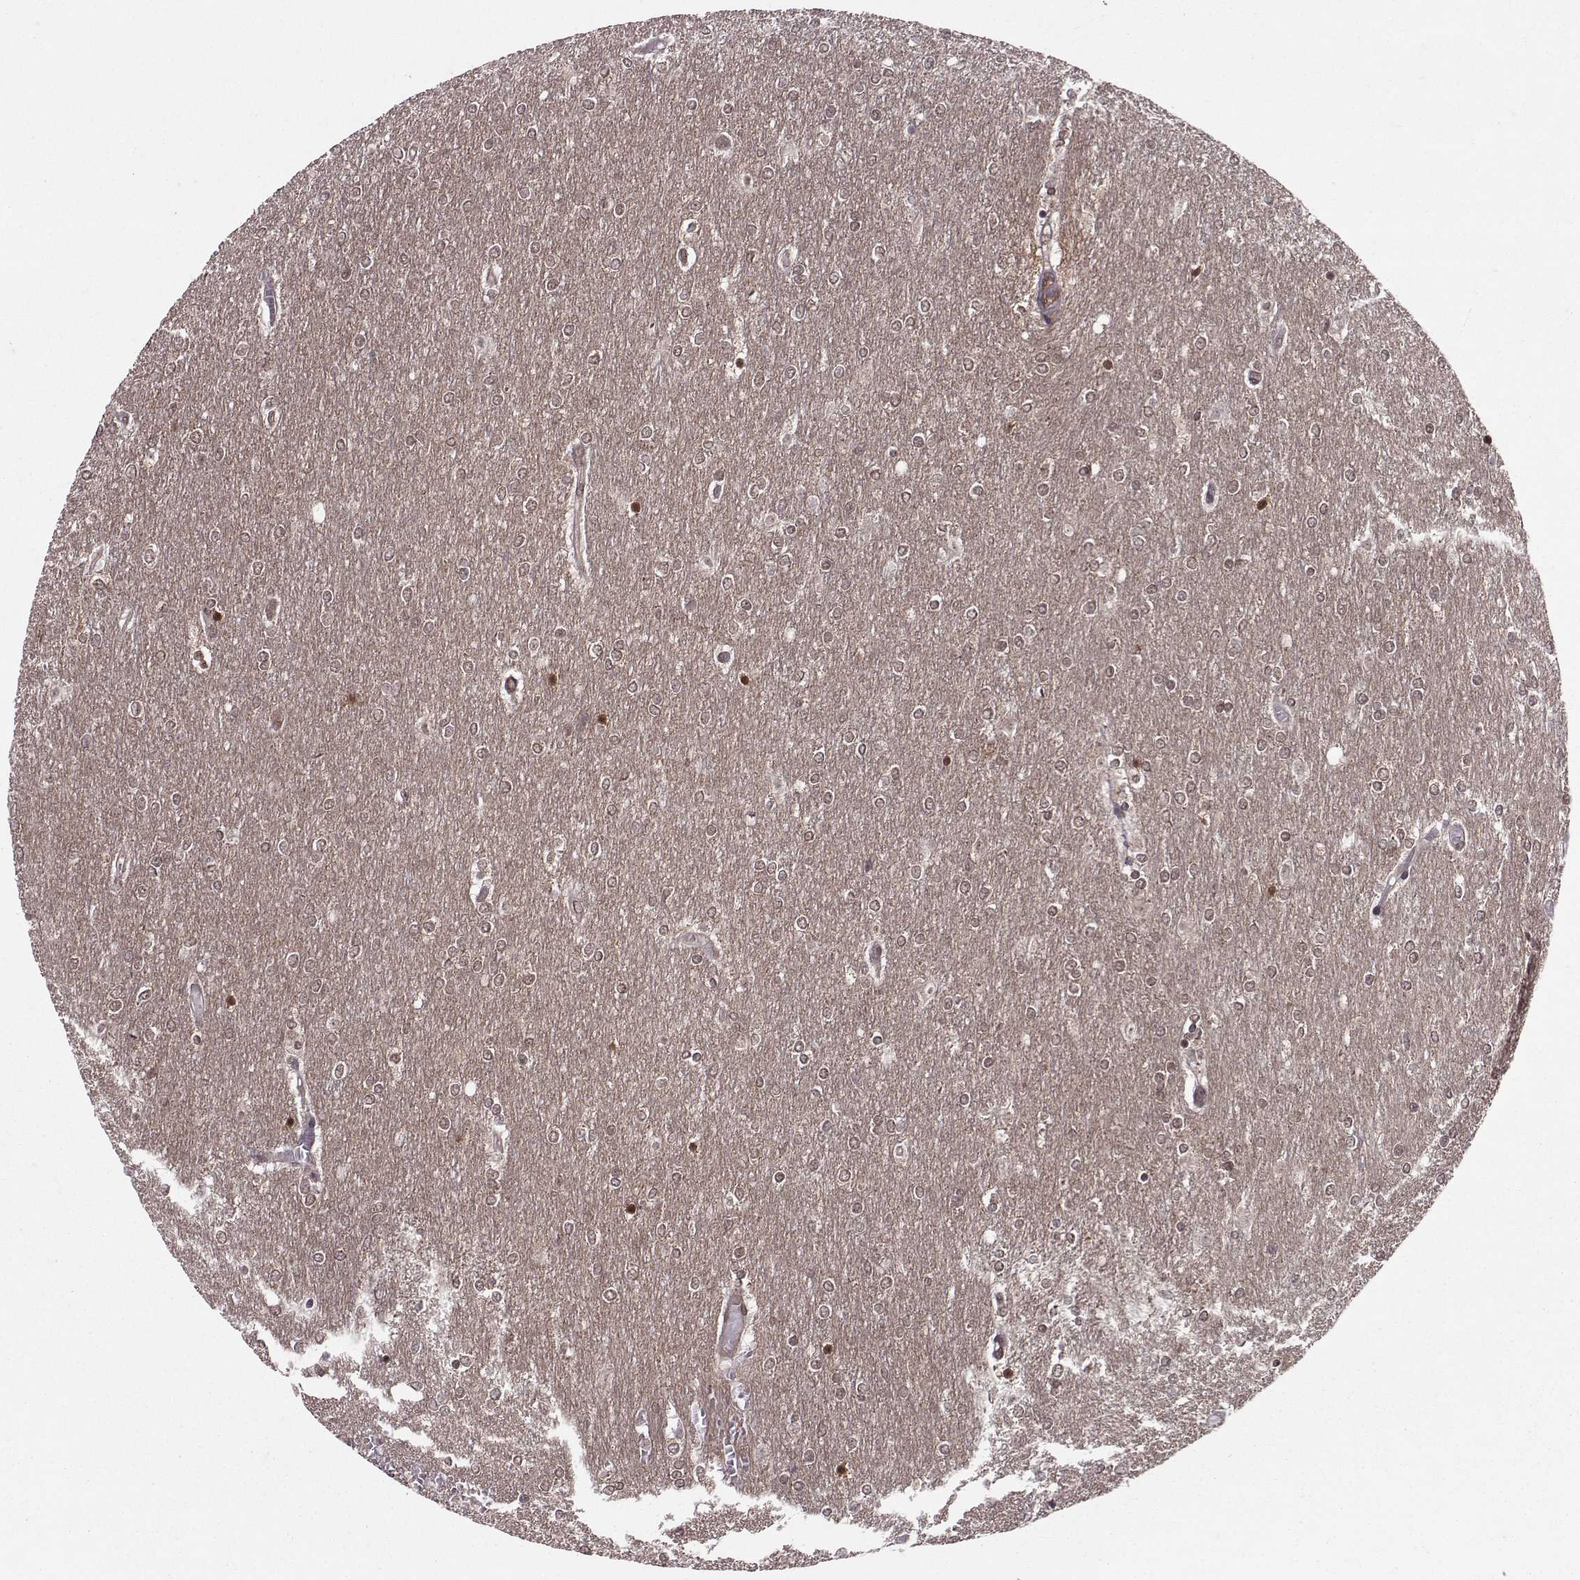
{"staining": {"intensity": "negative", "quantity": "none", "location": "none"}, "tissue": "glioma", "cell_type": "Tumor cells", "image_type": "cancer", "snomed": [{"axis": "morphology", "description": "Glioma, malignant, High grade"}, {"axis": "topography", "description": "Brain"}], "caption": "A high-resolution image shows immunohistochemistry (IHC) staining of high-grade glioma (malignant), which reveals no significant staining in tumor cells.", "gene": "PPP2R2A", "patient": {"sex": "female", "age": 61}}